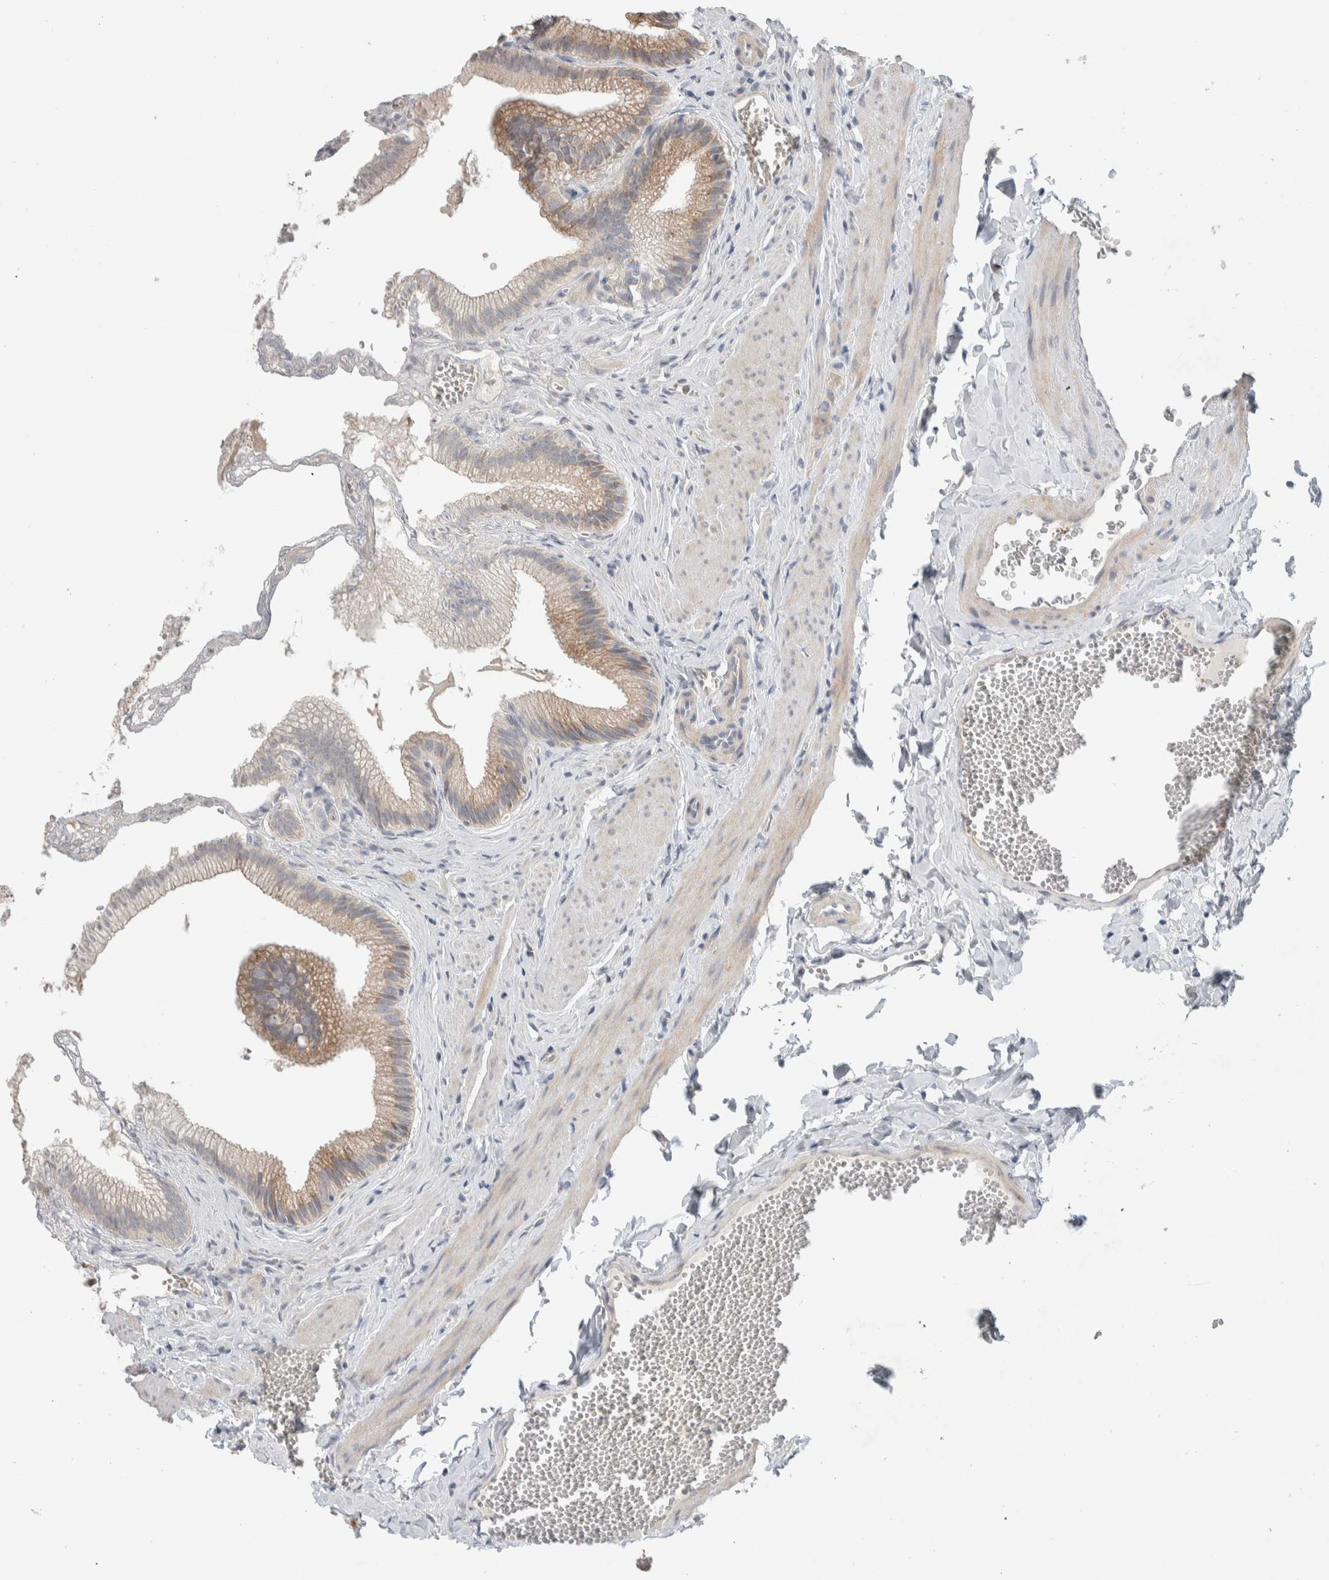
{"staining": {"intensity": "weak", "quantity": ">75%", "location": "cytoplasmic/membranous"}, "tissue": "gallbladder", "cell_type": "Glandular cells", "image_type": "normal", "snomed": [{"axis": "morphology", "description": "Normal tissue, NOS"}, {"axis": "topography", "description": "Gallbladder"}], "caption": "DAB immunohistochemical staining of unremarkable human gallbladder reveals weak cytoplasmic/membranous protein staining in approximately >75% of glandular cells. (brown staining indicates protein expression, while blue staining denotes nuclei).", "gene": "ADCY8", "patient": {"sex": "male", "age": 38}}